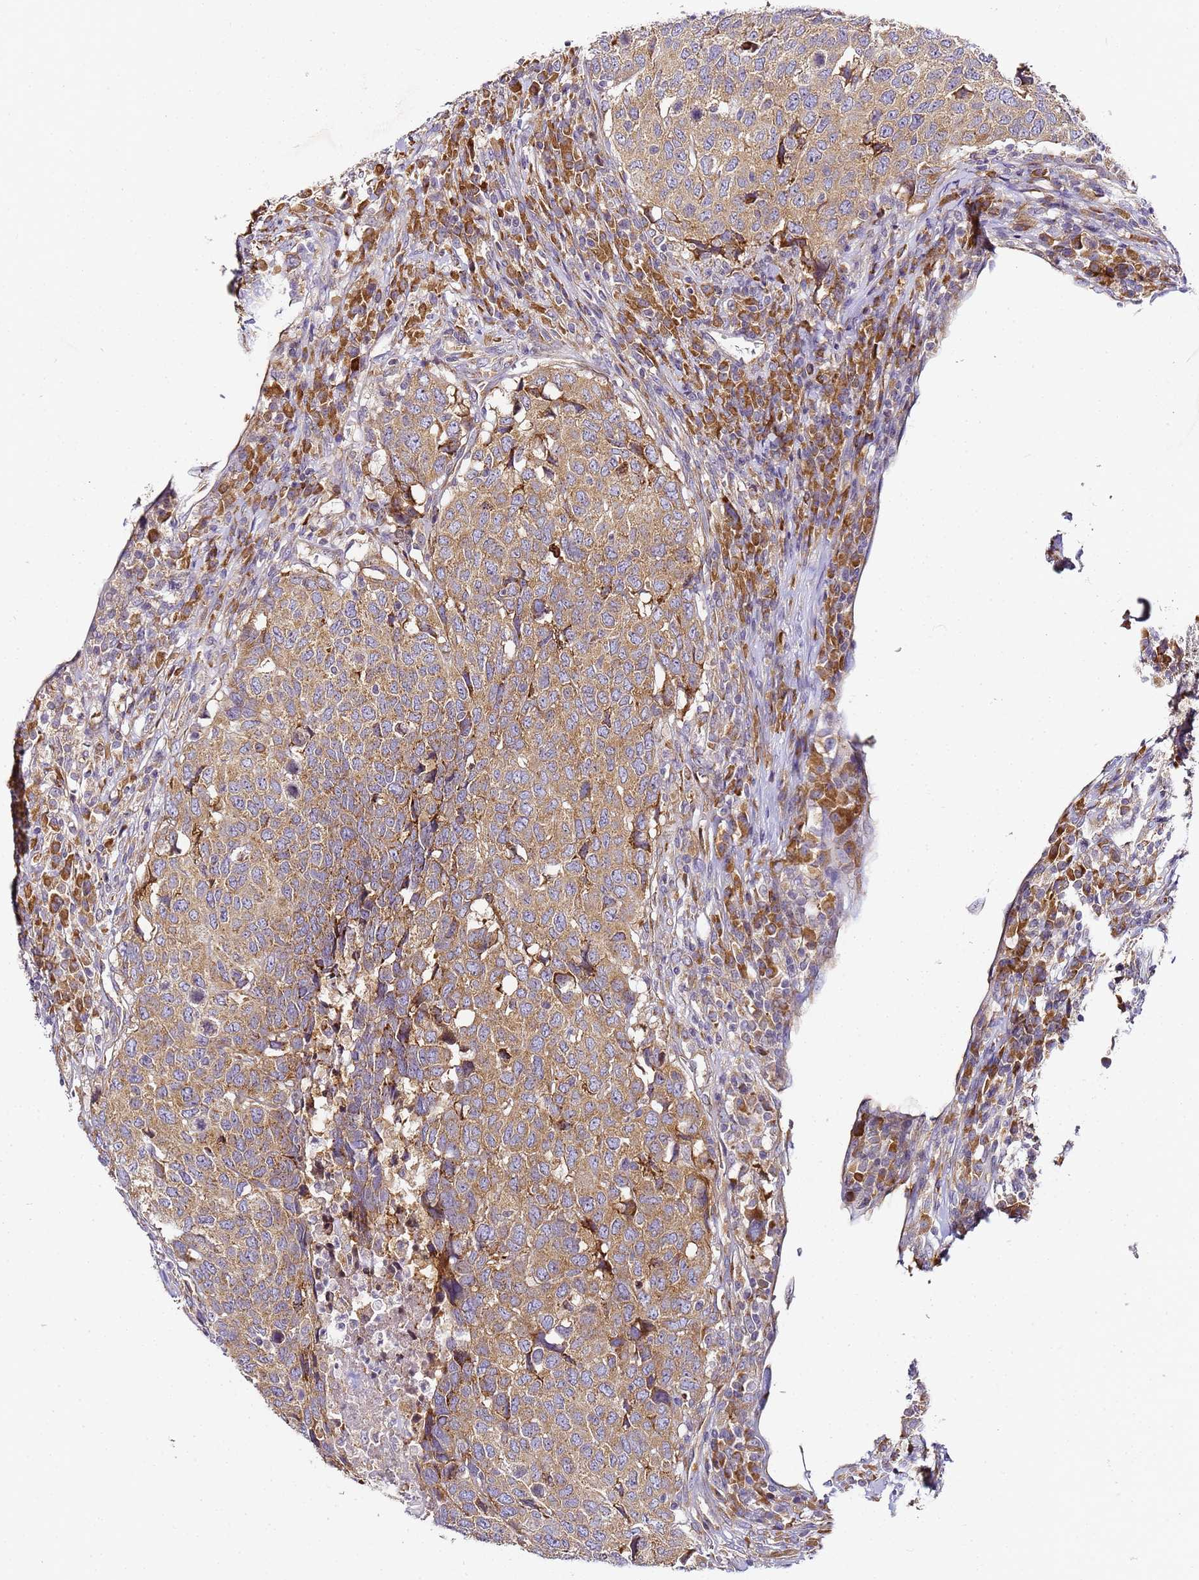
{"staining": {"intensity": "moderate", "quantity": ">75%", "location": "cytoplasmic/membranous"}, "tissue": "head and neck cancer", "cell_type": "Tumor cells", "image_type": "cancer", "snomed": [{"axis": "morphology", "description": "Squamous cell carcinoma, NOS"}, {"axis": "topography", "description": "Head-Neck"}], "caption": "A medium amount of moderate cytoplasmic/membranous staining is present in about >75% of tumor cells in head and neck cancer tissue.", "gene": "RPL13A", "patient": {"sex": "male", "age": 66}}